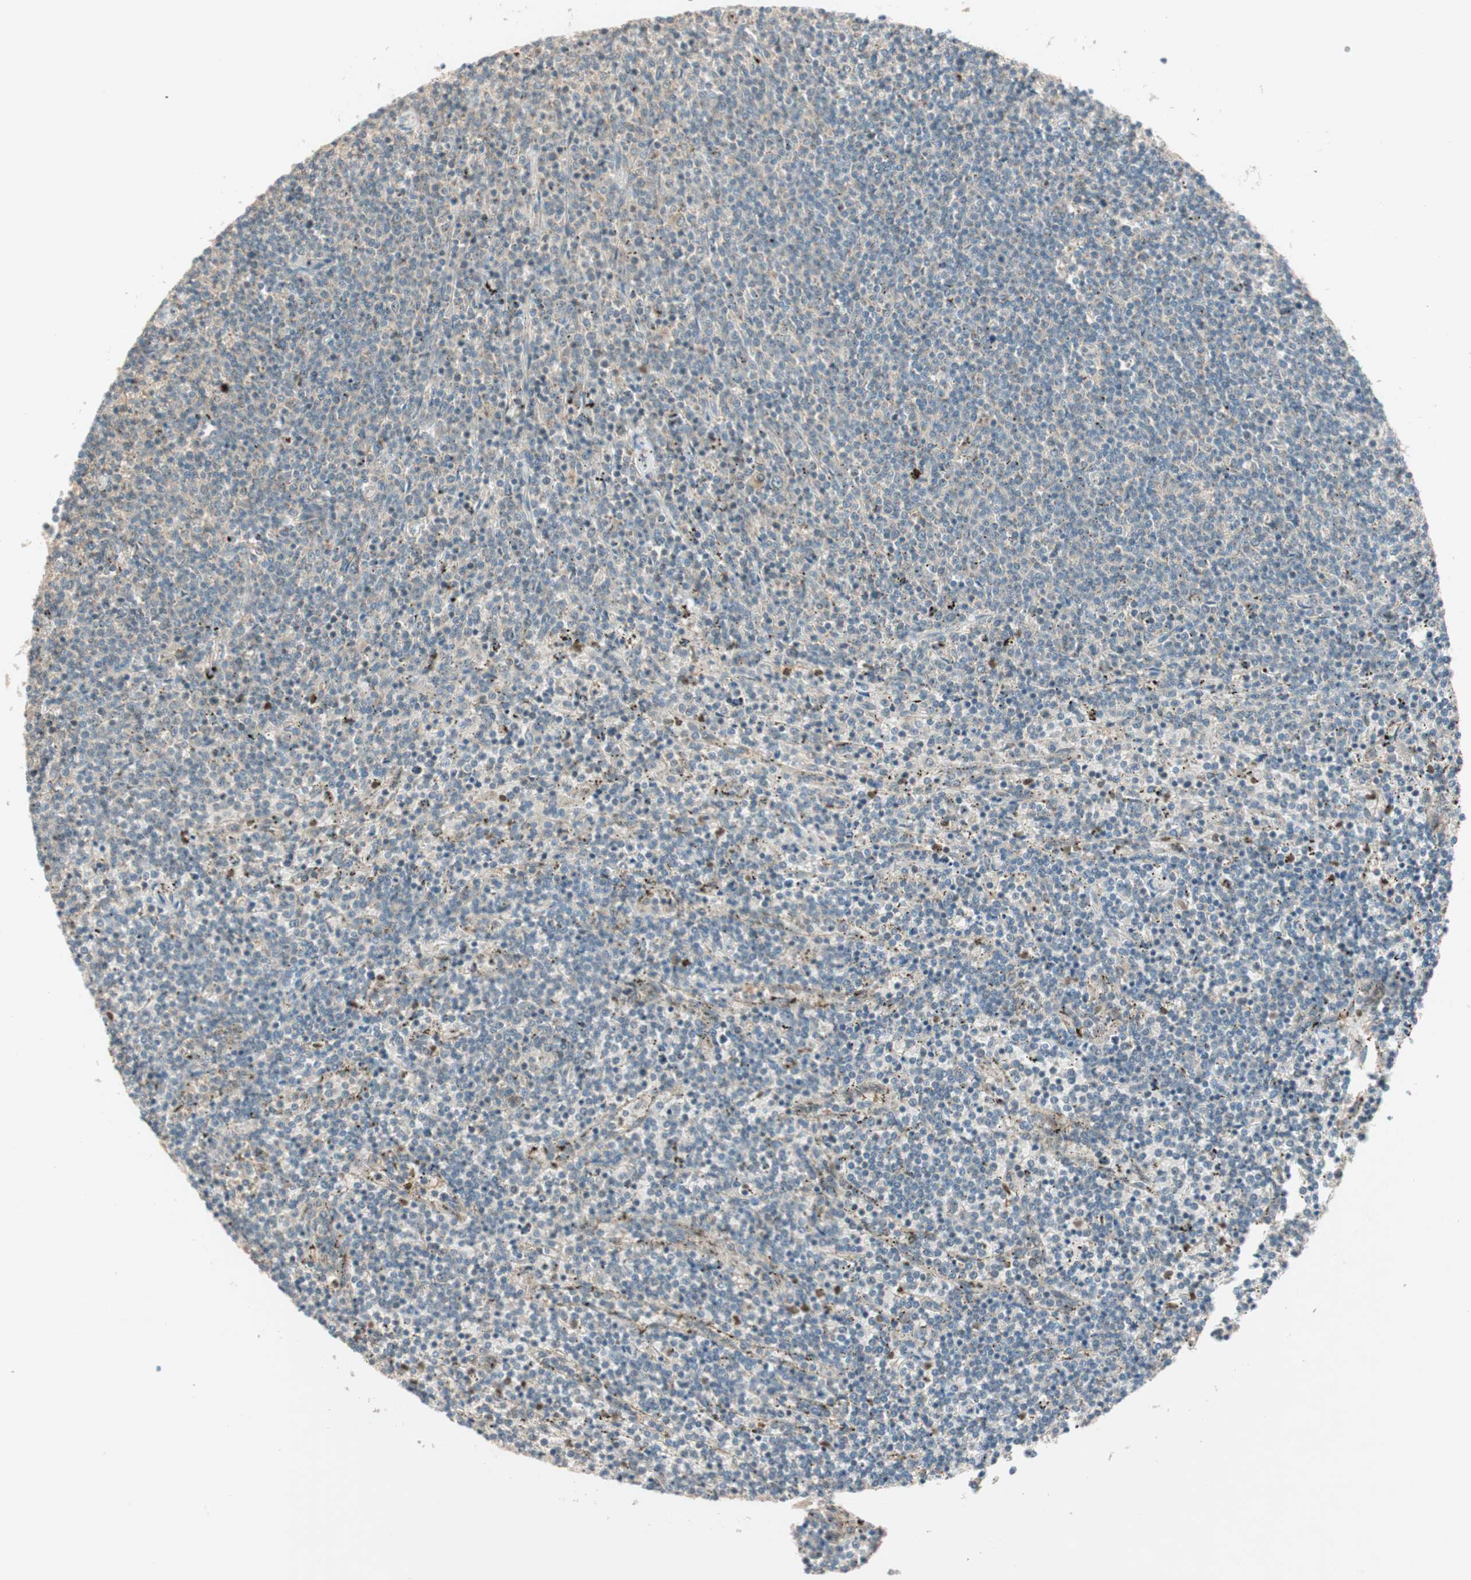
{"staining": {"intensity": "negative", "quantity": "none", "location": "none"}, "tissue": "lymphoma", "cell_type": "Tumor cells", "image_type": "cancer", "snomed": [{"axis": "morphology", "description": "Malignant lymphoma, non-Hodgkin's type, Low grade"}, {"axis": "topography", "description": "Spleen"}], "caption": "Immunohistochemical staining of lymphoma demonstrates no significant positivity in tumor cells. (DAB (3,3'-diaminobenzidine) immunohistochemistry with hematoxylin counter stain).", "gene": "SEC16A", "patient": {"sex": "female", "age": 50}}